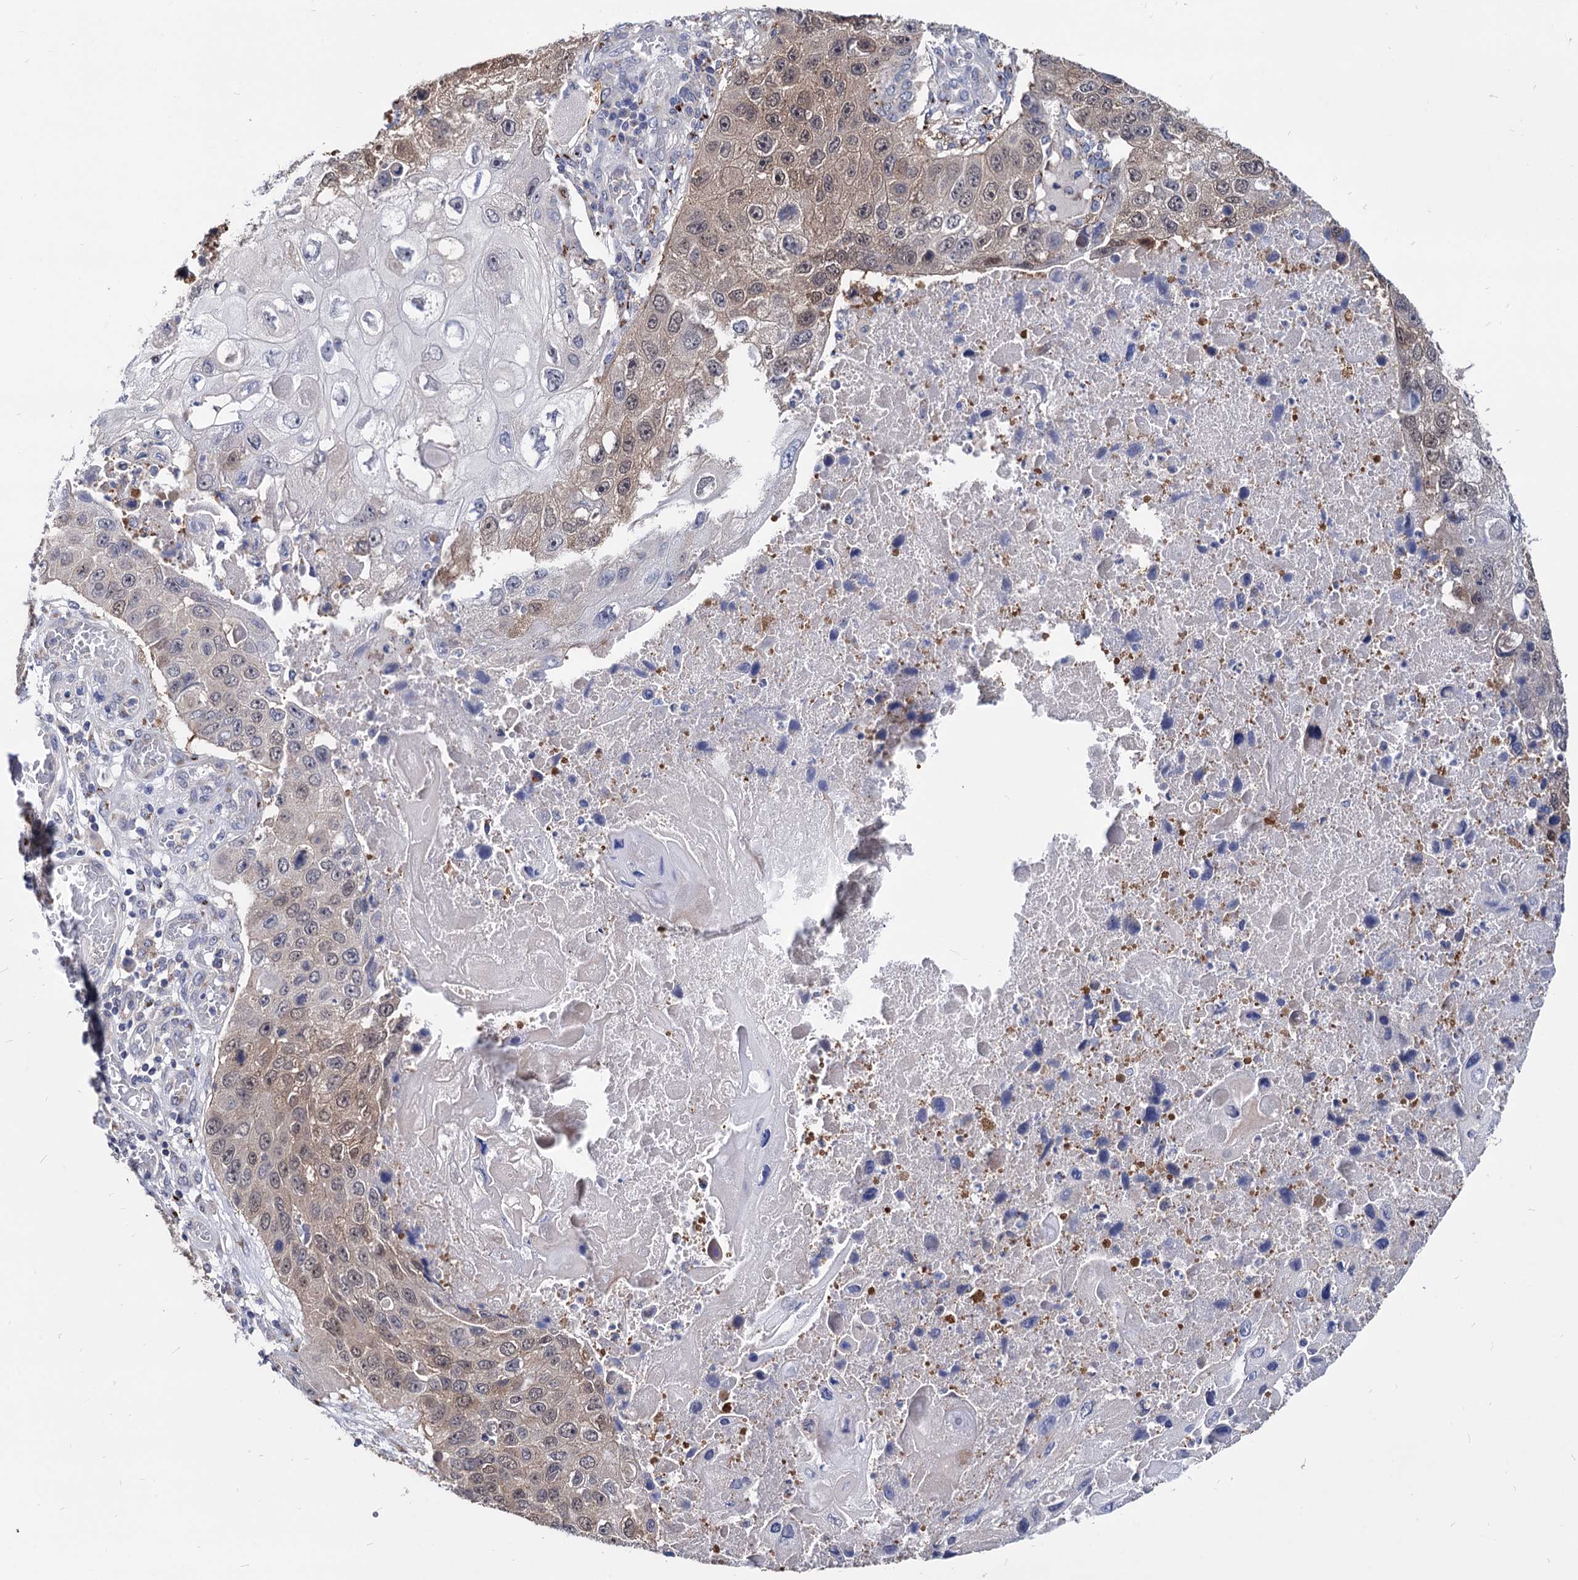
{"staining": {"intensity": "weak", "quantity": "25%-75%", "location": "cytoplasmic/membranous,nuclear"}, "tissue": "lung cancer", "cell_type": "Tumor cells", "image_type": "cancer", "snomed": [{"axis": "morphology", "description": "Squamous cell carcinoma, NOS"}, {"axis": "topography", "description": "Lung"}], "caption": "IHC photomicrograph of lung squamous cell carcinoma stained for a protein (brown), which displays low levels of weak cytoplasmic/membranous and nuclear positivity in approximately 25%-75% of tumor cells.", "gene": "ESD", "patient": {"sex": "male", "age": 61}}